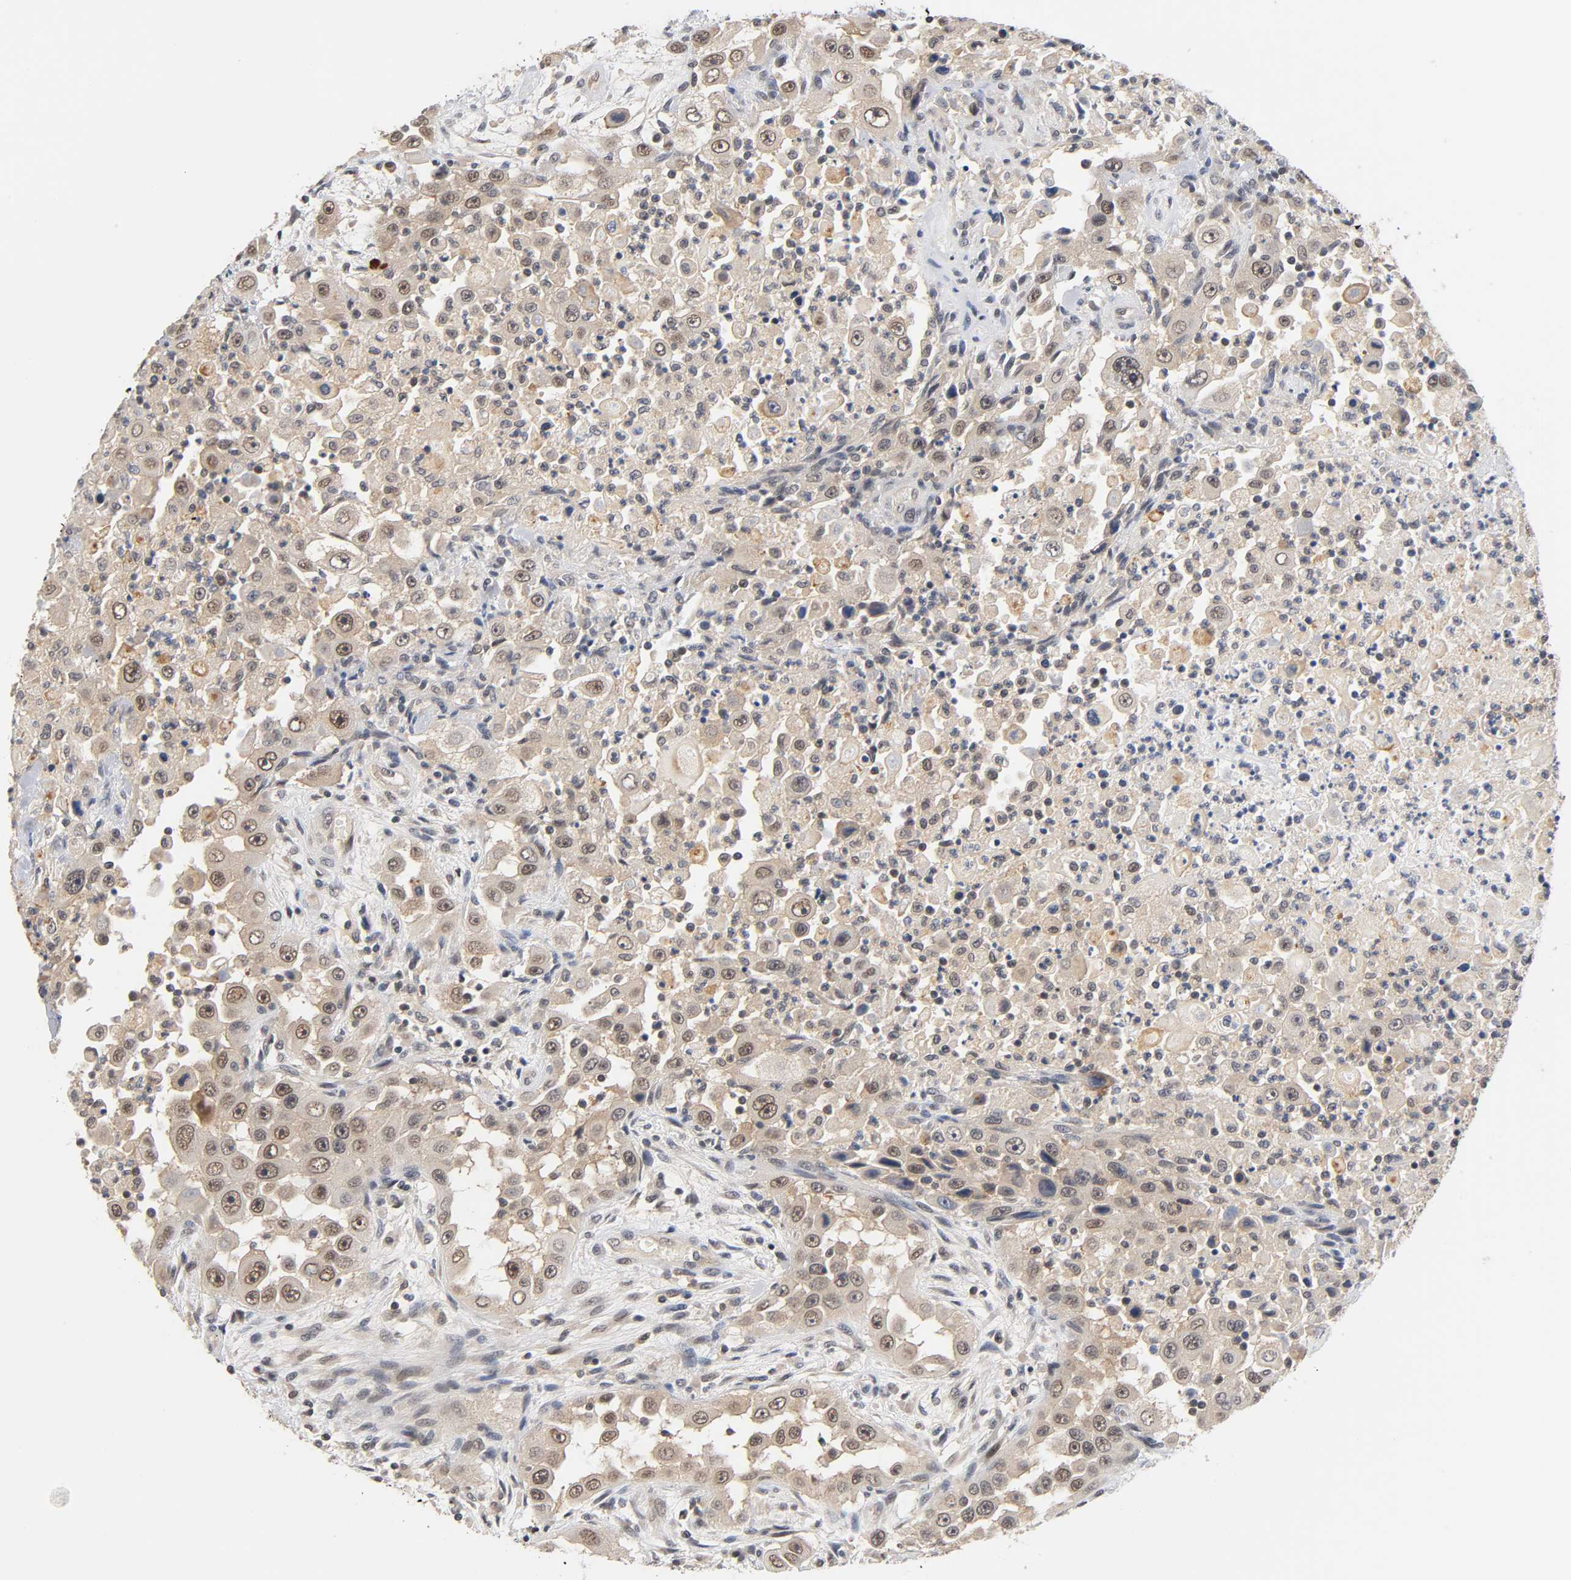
{"staining": {"intensity": "weak", "quantity": "25%-75%", "location": "cytoplasmic/membranous,nuclear"}, "tissue": "head and neck cancer", "cell_type": "Tumor cells", "image_type": "cancer", "snomed": [{"axis": "morphology", "description": "Carcinoma, NOS"}, {"axis": "topography", "description": "Head-Neck"}], "caption": "Protein analysis of head and neck carcinoma tissue exhibits weak cytoplasmic/membranous and nuclear staining in about 25%-75% of tumor cells. The staining is performed using DAB (3,3'-diaminobenzidine) brown chromogen to label protein expression. The nuclei are counter-stained blue using hematoxylin.", "gene": "PRKAB1", "patient": {"sex": "male", "age": 87}}